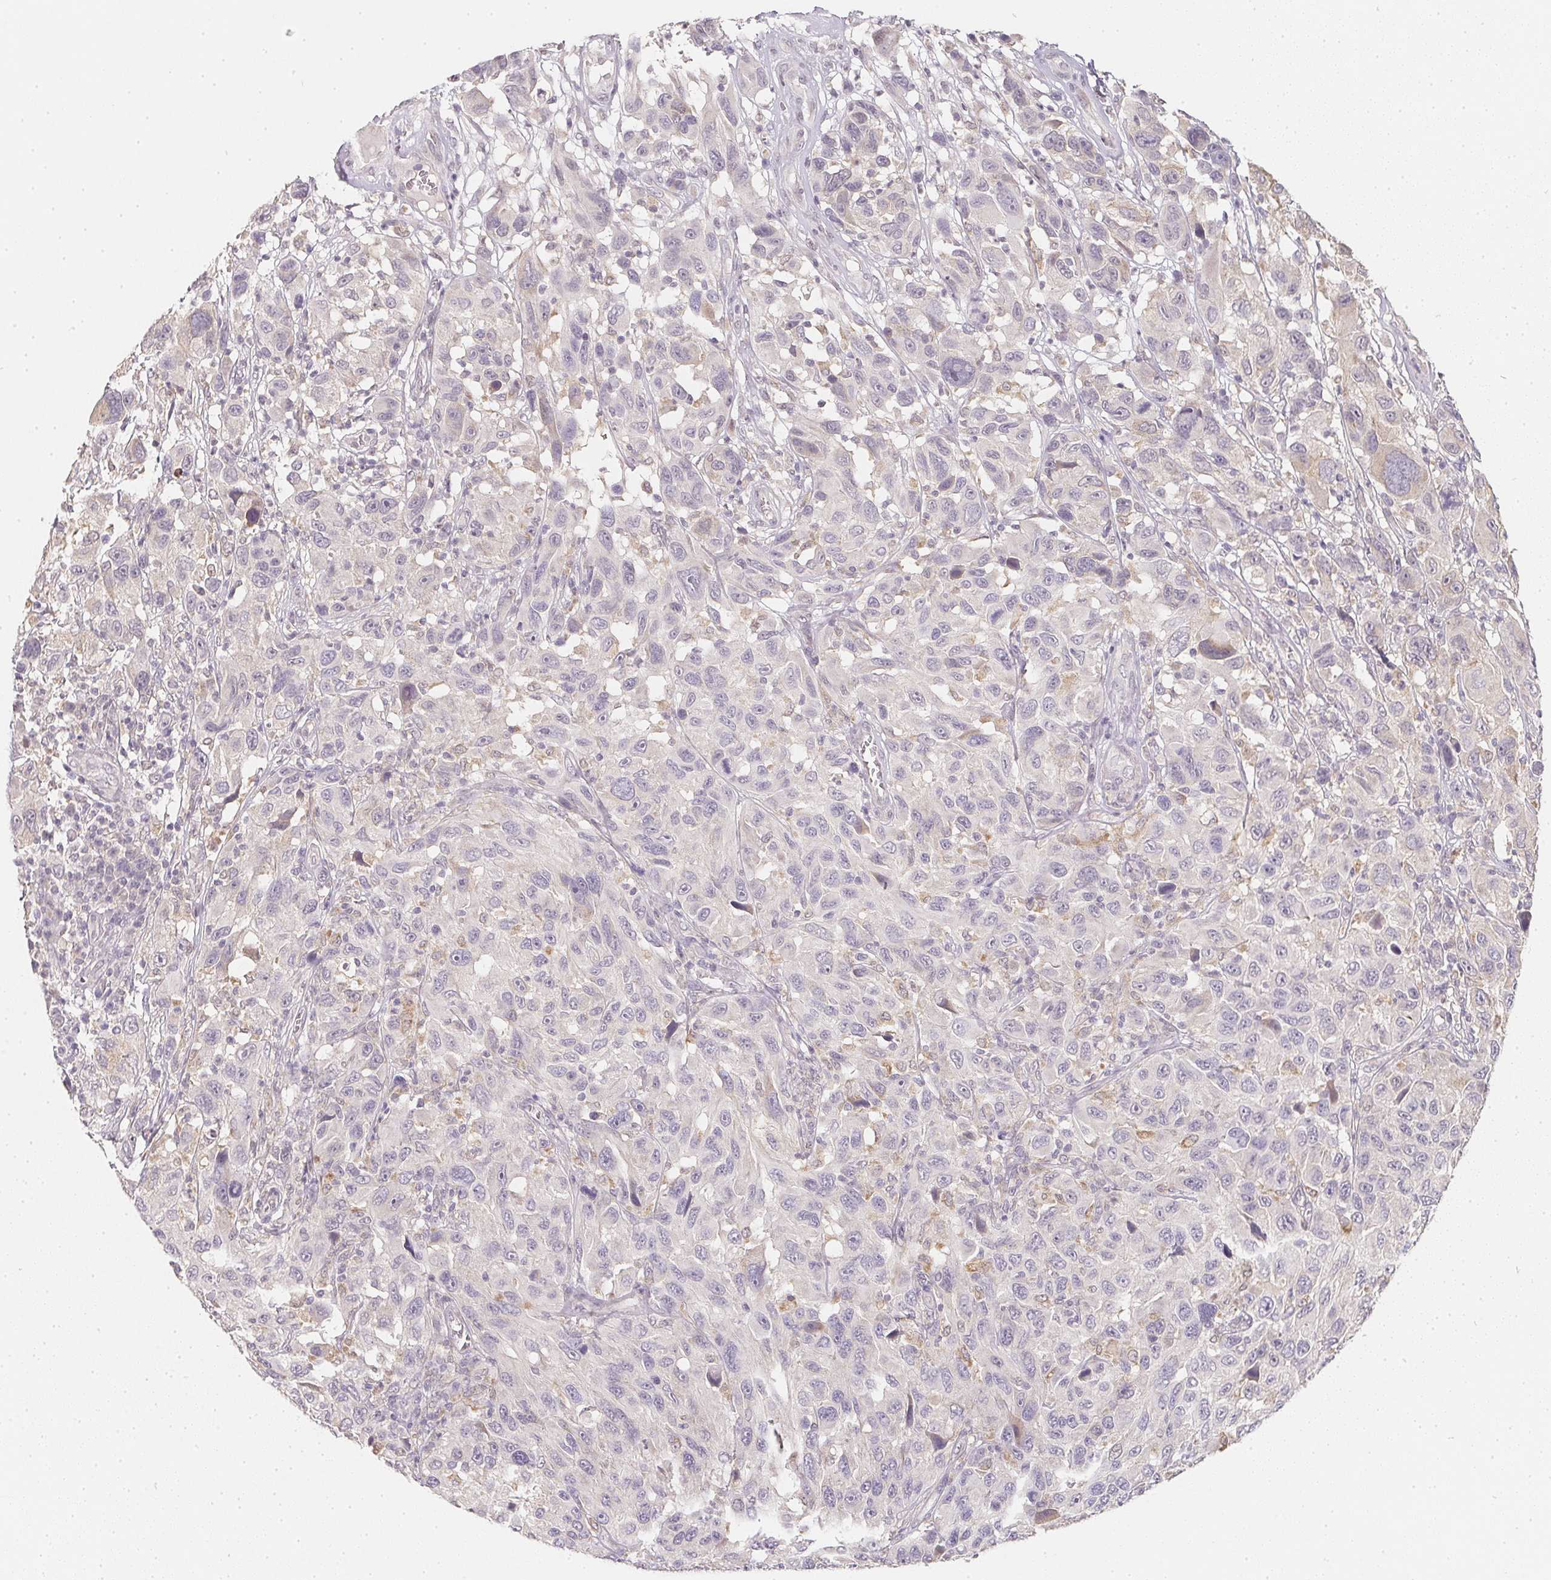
{"staining": {"intensity": "negative", "quantity": "none", "location": "none"}, "tissue": "melanoma", "cell_type": "Tumor cells", "image_type": "cancer", "snomed": [{"axis": "morphology", "description": "Malignant melanoma, NOS"}, {"axis": "topography", "description": "Skin"}], "caption": "DAB (3,3'-diaminobenzidine) immunohistochemical staining of melanoma exhibits no significant expression in tumor cells. Nuclei are stained in blue.", "gene": "SOAT1", "patient": {"sex": "male", "age": 53}}